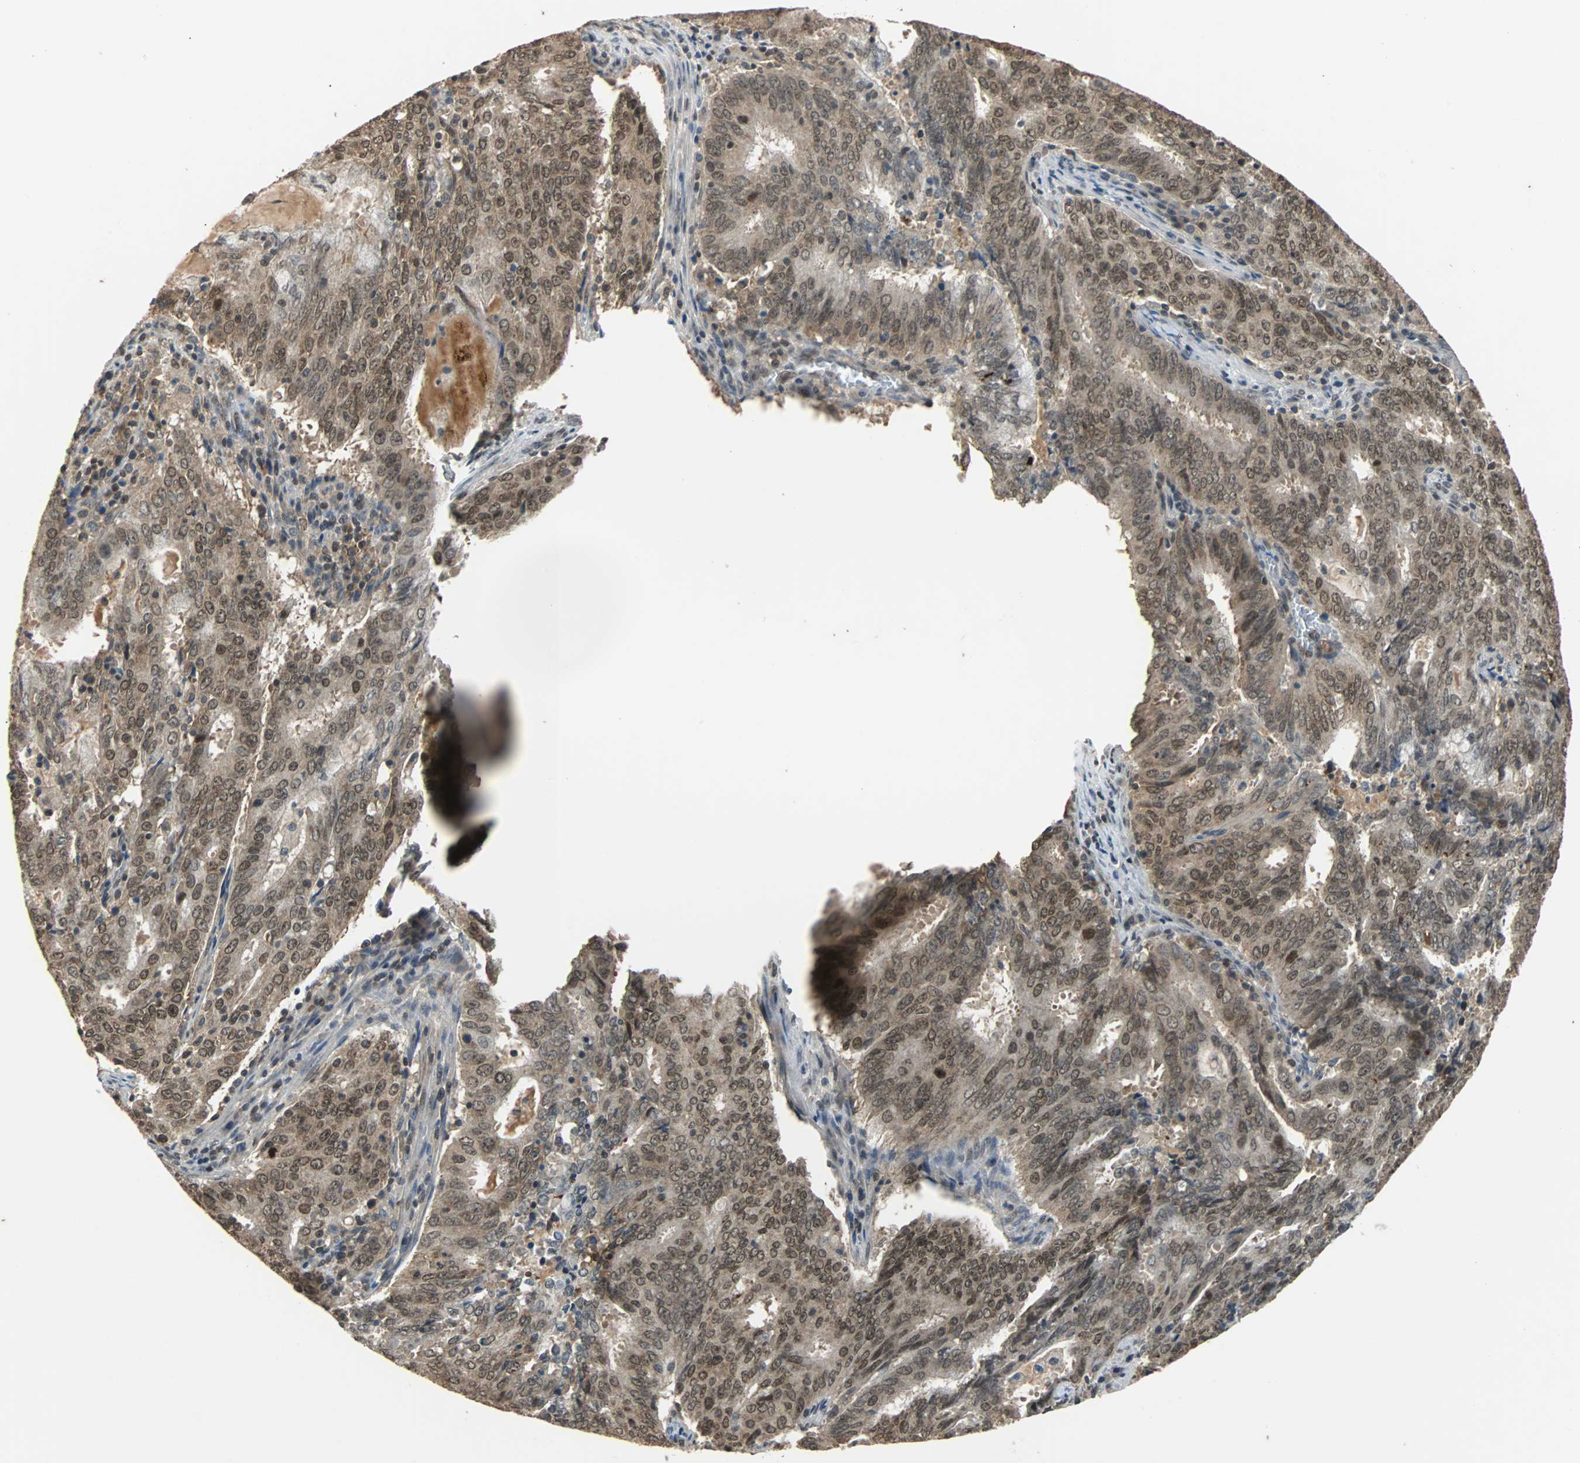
{"staining": {"intensity": "moderate", "quantity": "25%-75%", "location": "cytoplasmic/membranous,nuclear"}, "tissue": "cervical cancer", "cell_type": "Tumor cells", "image_type": "cancer", "snomed": [{"axis": "morphology", "description": "Adenocarcinoma, NOS"}, {"axis": "topography", "description": "Cervix"}], "caption": "Brown immunohistochemical staining in cervical cancer displays moderate cytoplasmic/membranous and nuclear expression in about 25%-75% of tumor cells.", "gene": "PHC1", "patient": {"sex": "female", "age": 44}}